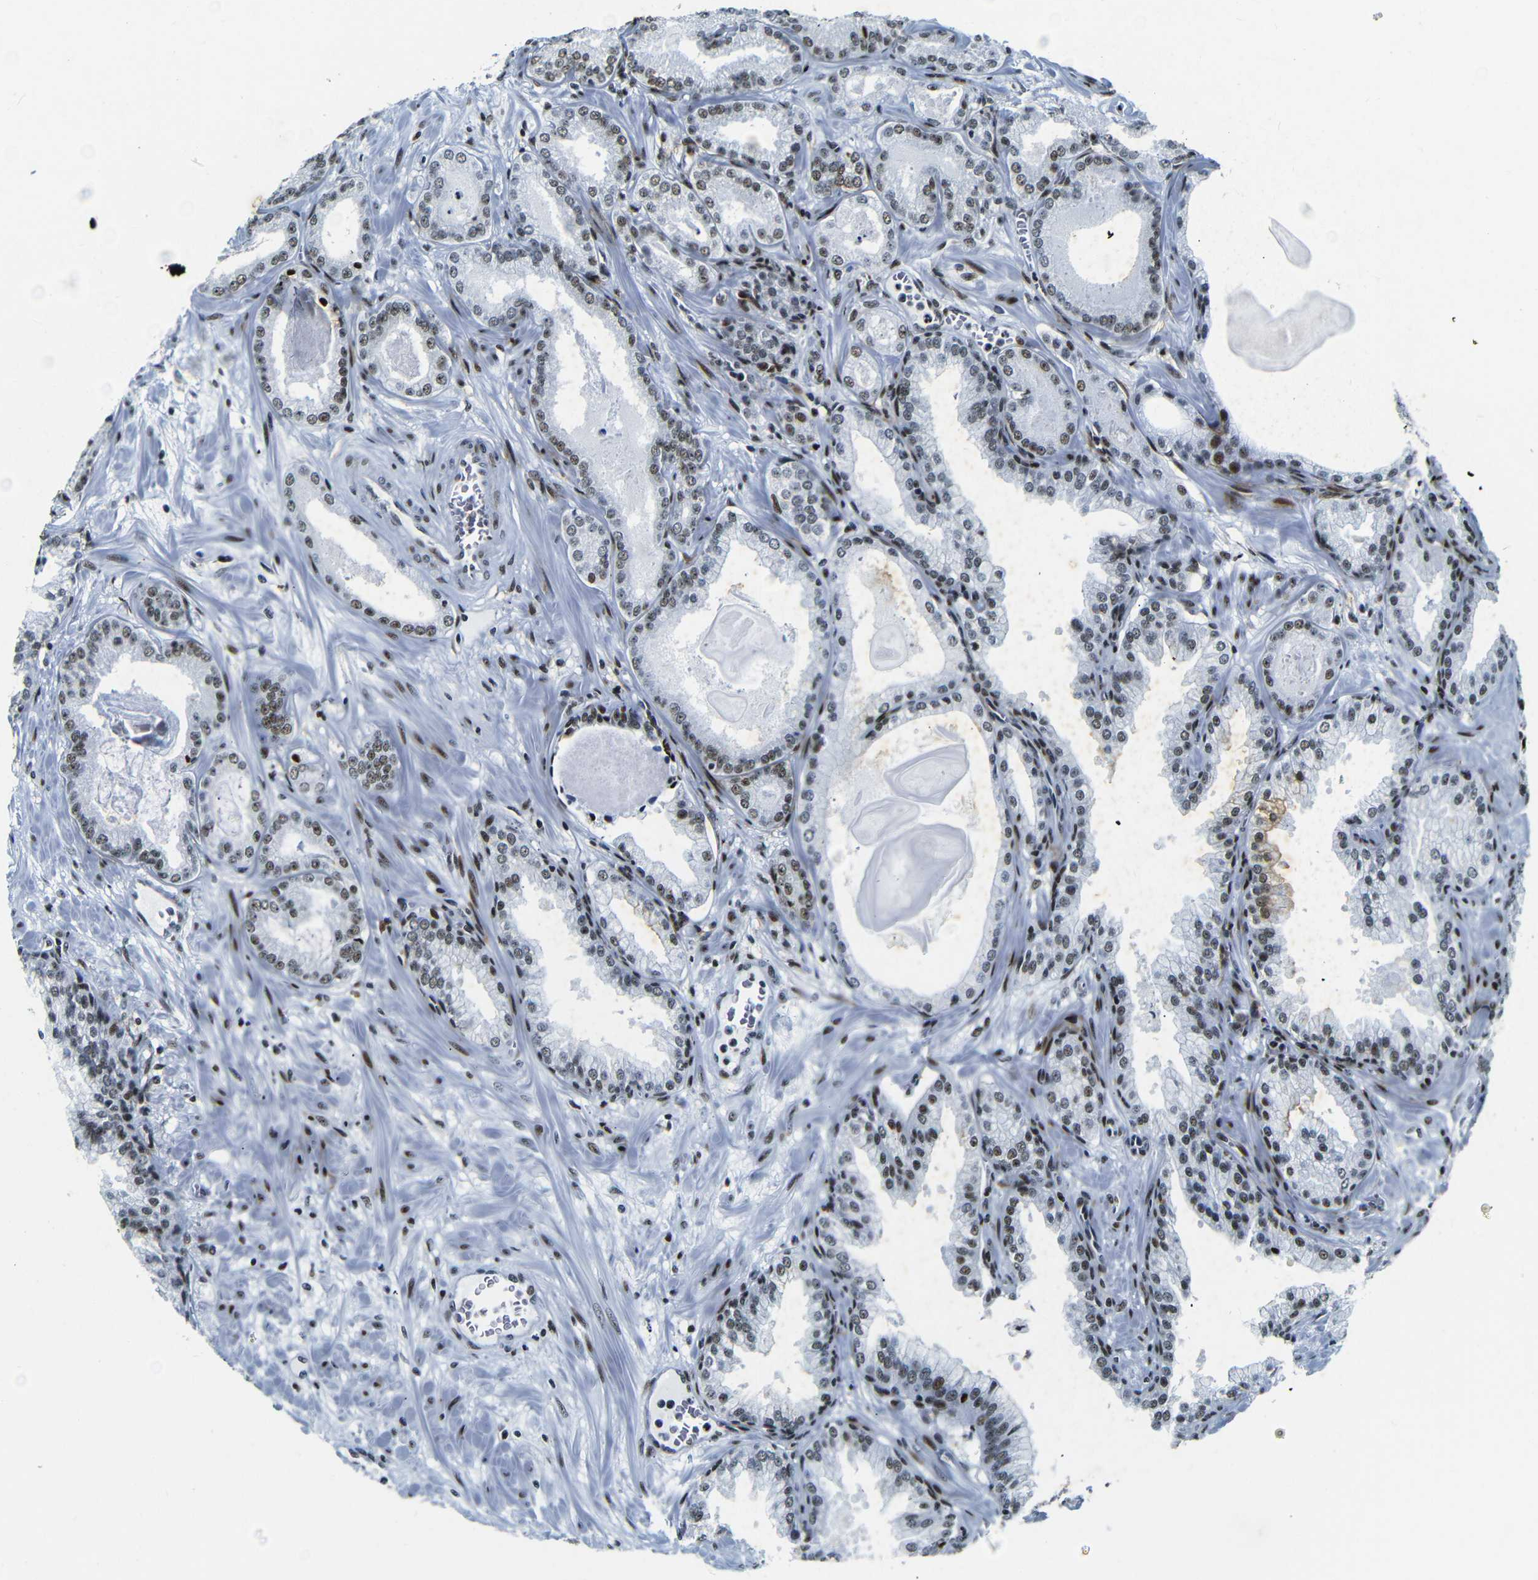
{"staining": {"intensity": "moderate", "quantity": "25%-75%", "location": "nuclear"}, "tissue": "prostate cancer", "cell_type": "Tumor cells", "image_type": "cancer", "snomed": [{"axis": "morphology", "description": "Adenocarcinoma, Low grade"}, {"axis": "topography", "description": "Prostate"}], "caption": "DAB immunohistochemical staining of prostate cancer demonstrates moderate nuclear protein positivity in about 25%-75% of tumor cells. (brown staining indicates protein expression, while blue staining denotes nuclei).", "gene": "SRSF1", "patient": {"sex": "male", "age": 59}}